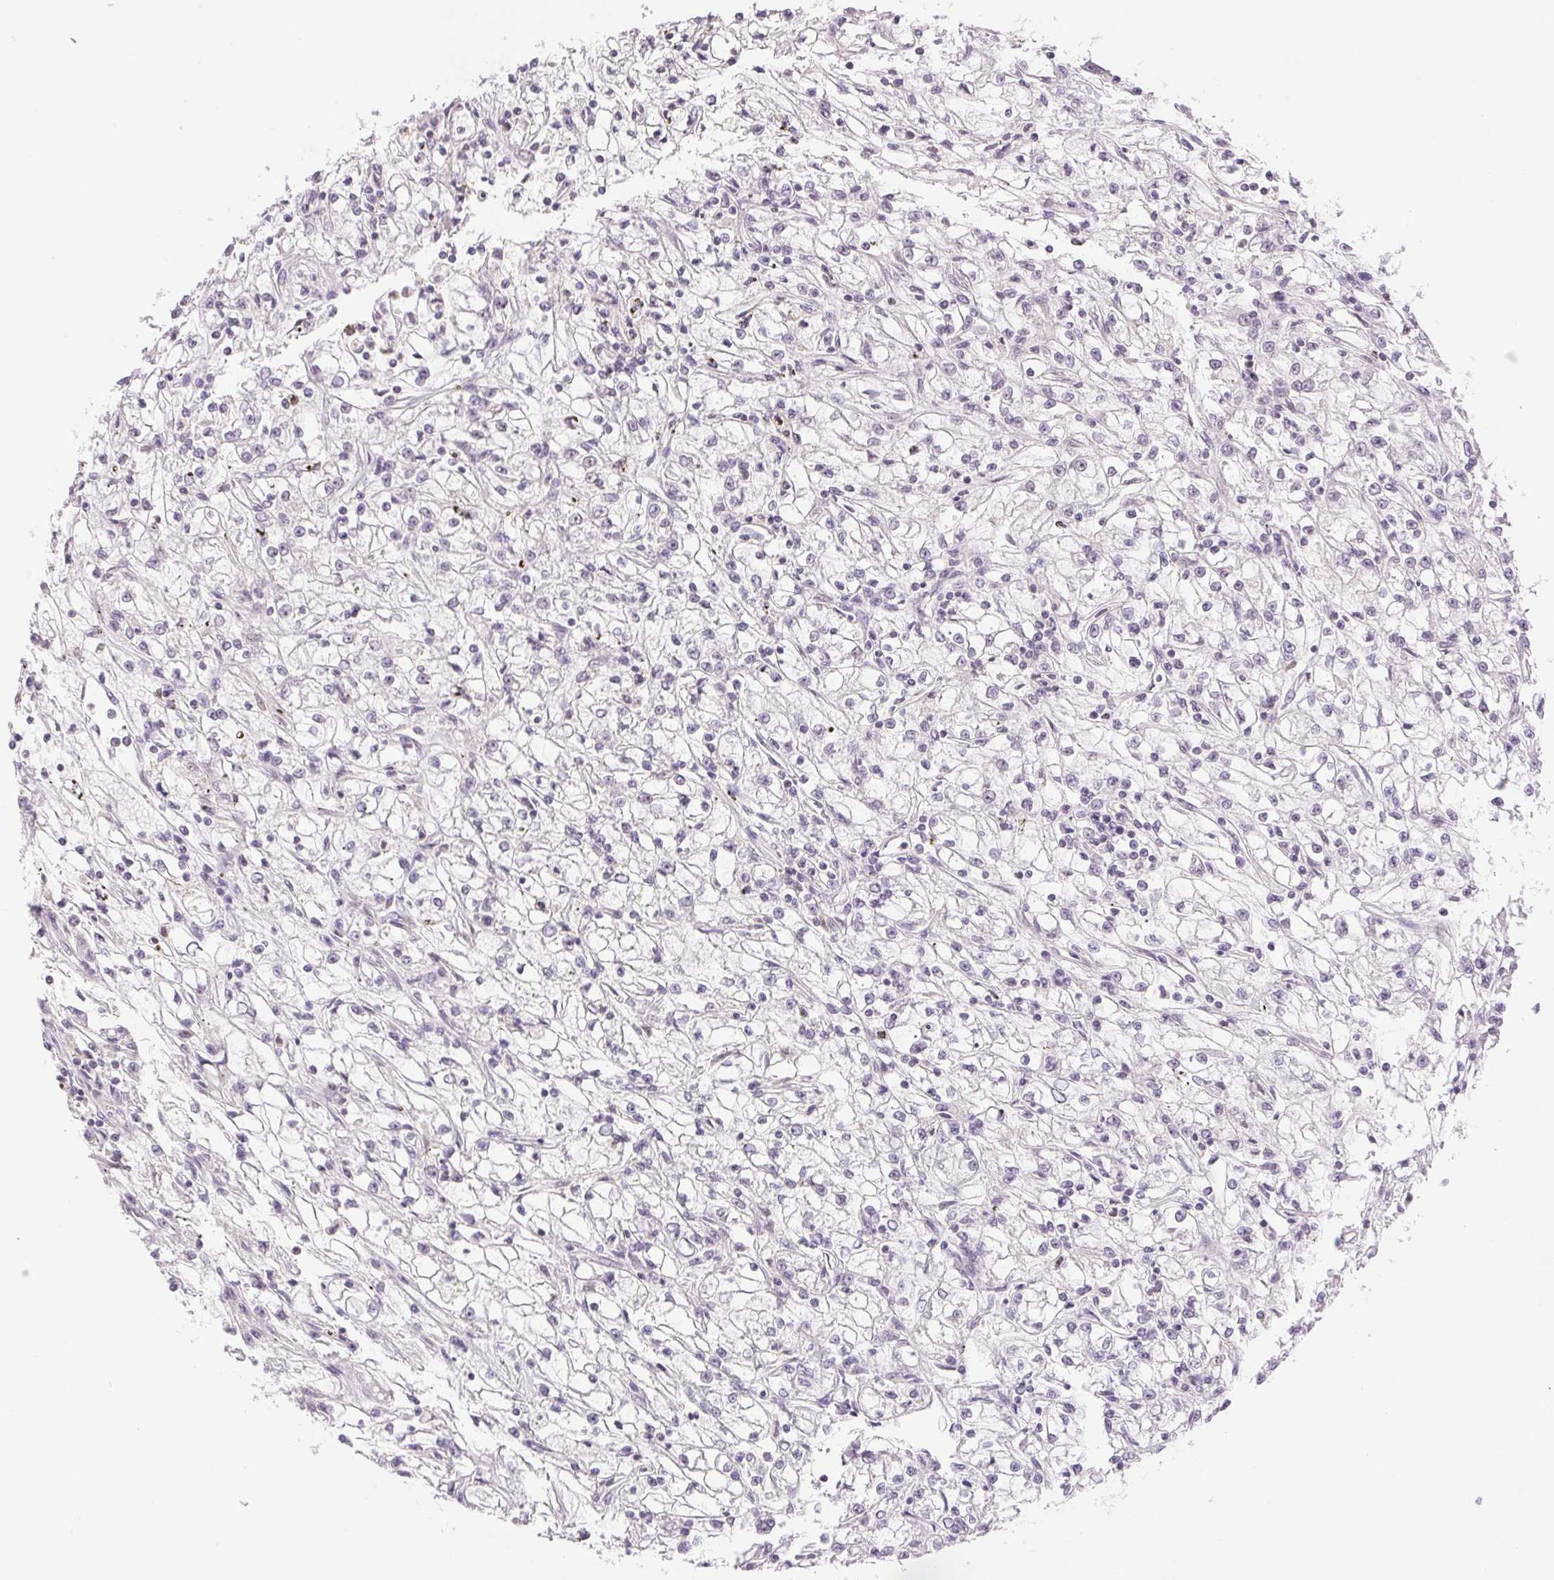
{"staining": {"intensity": "negative", "quantity": "none", "location": "none"}, "tissue": "renal cancer", "cell_type": "Tumor cells", "image_type": "cancer", "snomed": [{"axis": "morphology", "description": "Adenocarcinoma, NOS"}, {"axis": "topography", "description": "Kidney"}], "caption": "A histopathology image of human renal adenocarcinoma is negative for staining in tumor cells. The staining is performed using DAB (3,3'-diaminobenzidine) brown chromogen with nuclei counter-stained in using hematoxylin.", "gene": "RPRD1B", "patient": {"sex": "female", "age": 59}}